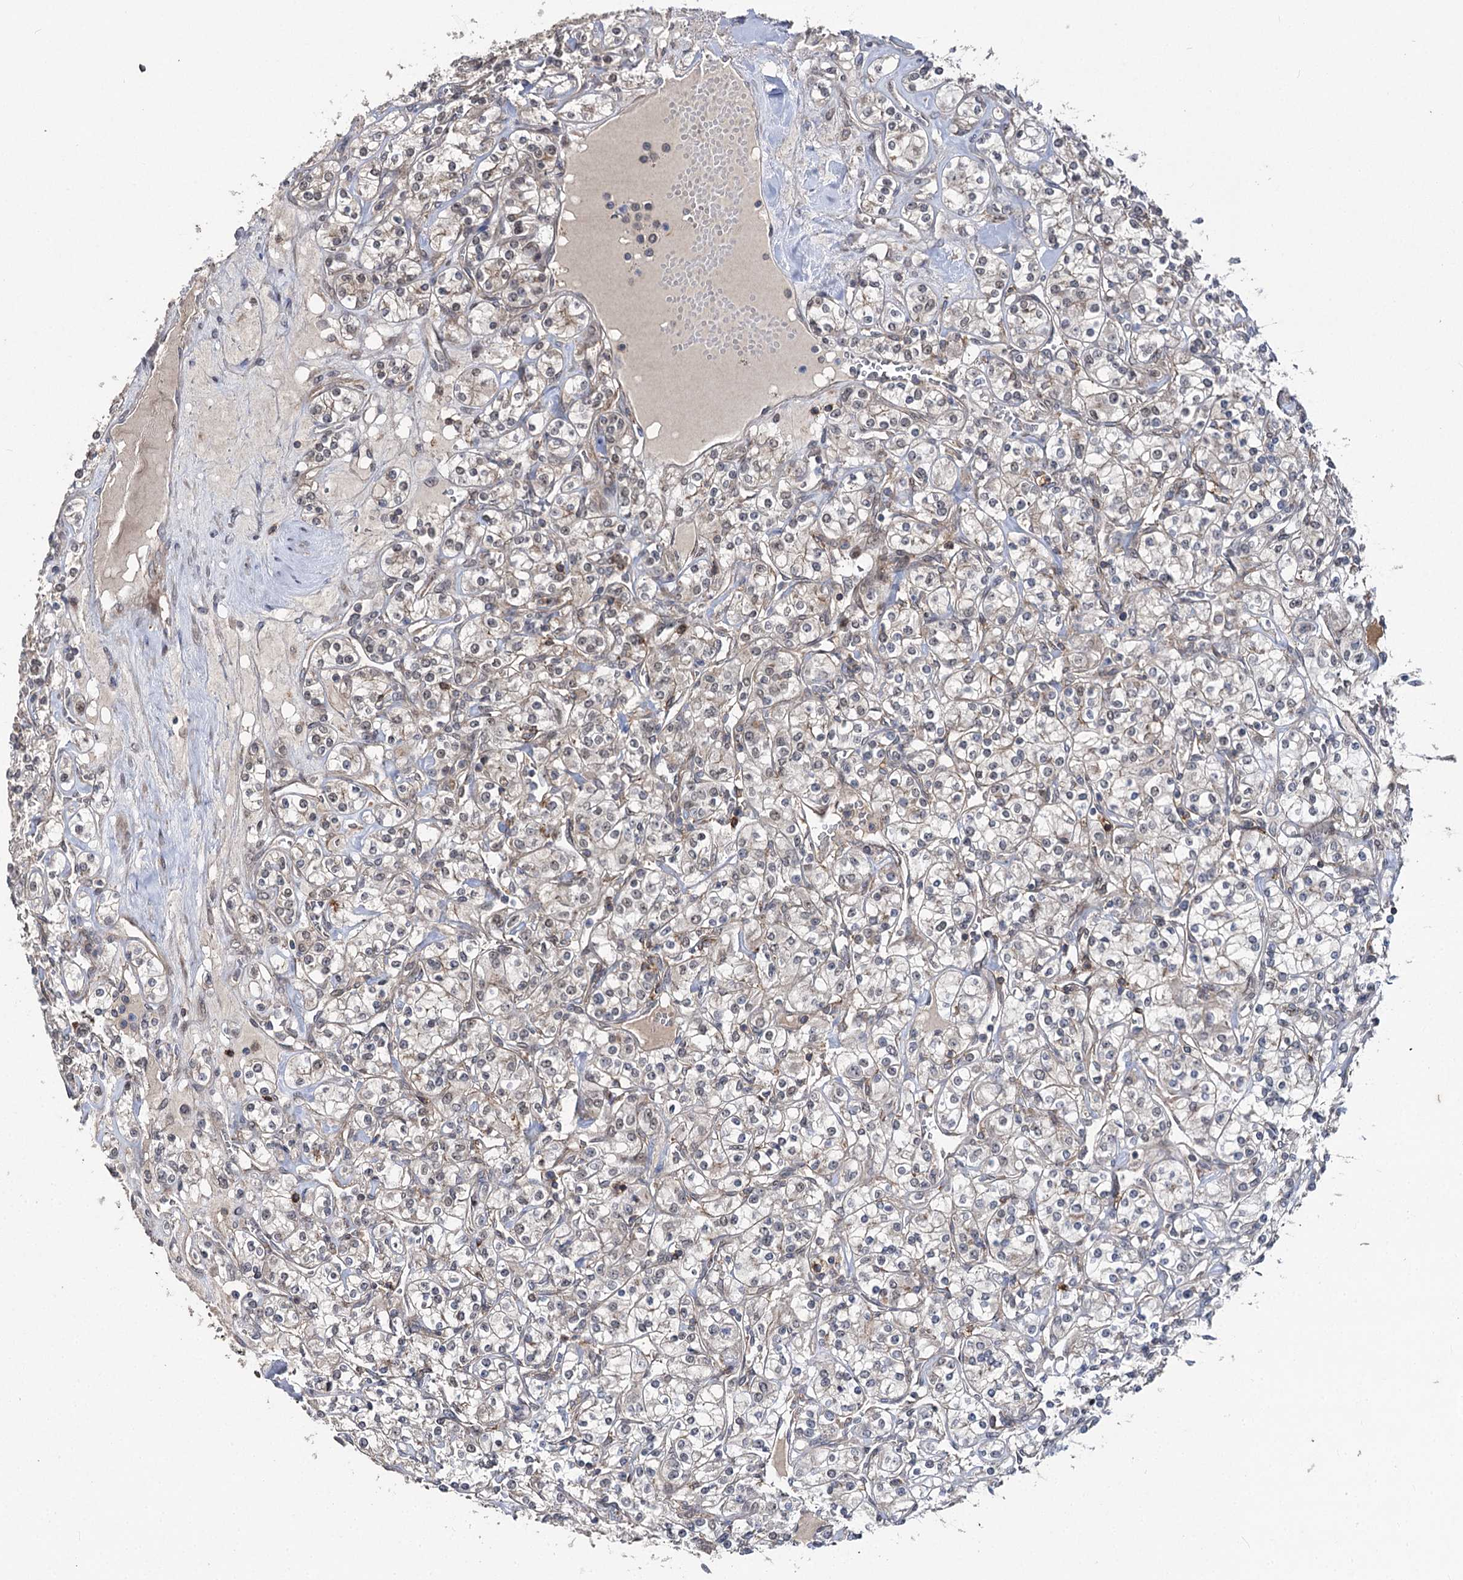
{"staining": {"intensity": "weak", "quantity": "25%-75%", "location": "nuclear"}, "tissue": "renal cancer", "cell_type": "Tumor cells", "image_type": "cancer", "snomed": [{"axis": "morphology", "description": "Adenocarcinoma, NOS"}, {"axis": "topography", "description": "Kidney"}], "caption": "Tumor cells show low levels of weak nuclear expression in about 25%-75% of cells in human renal cancer.", "gene": "STX6", "patient": {"sex": "male", "age": 77}}